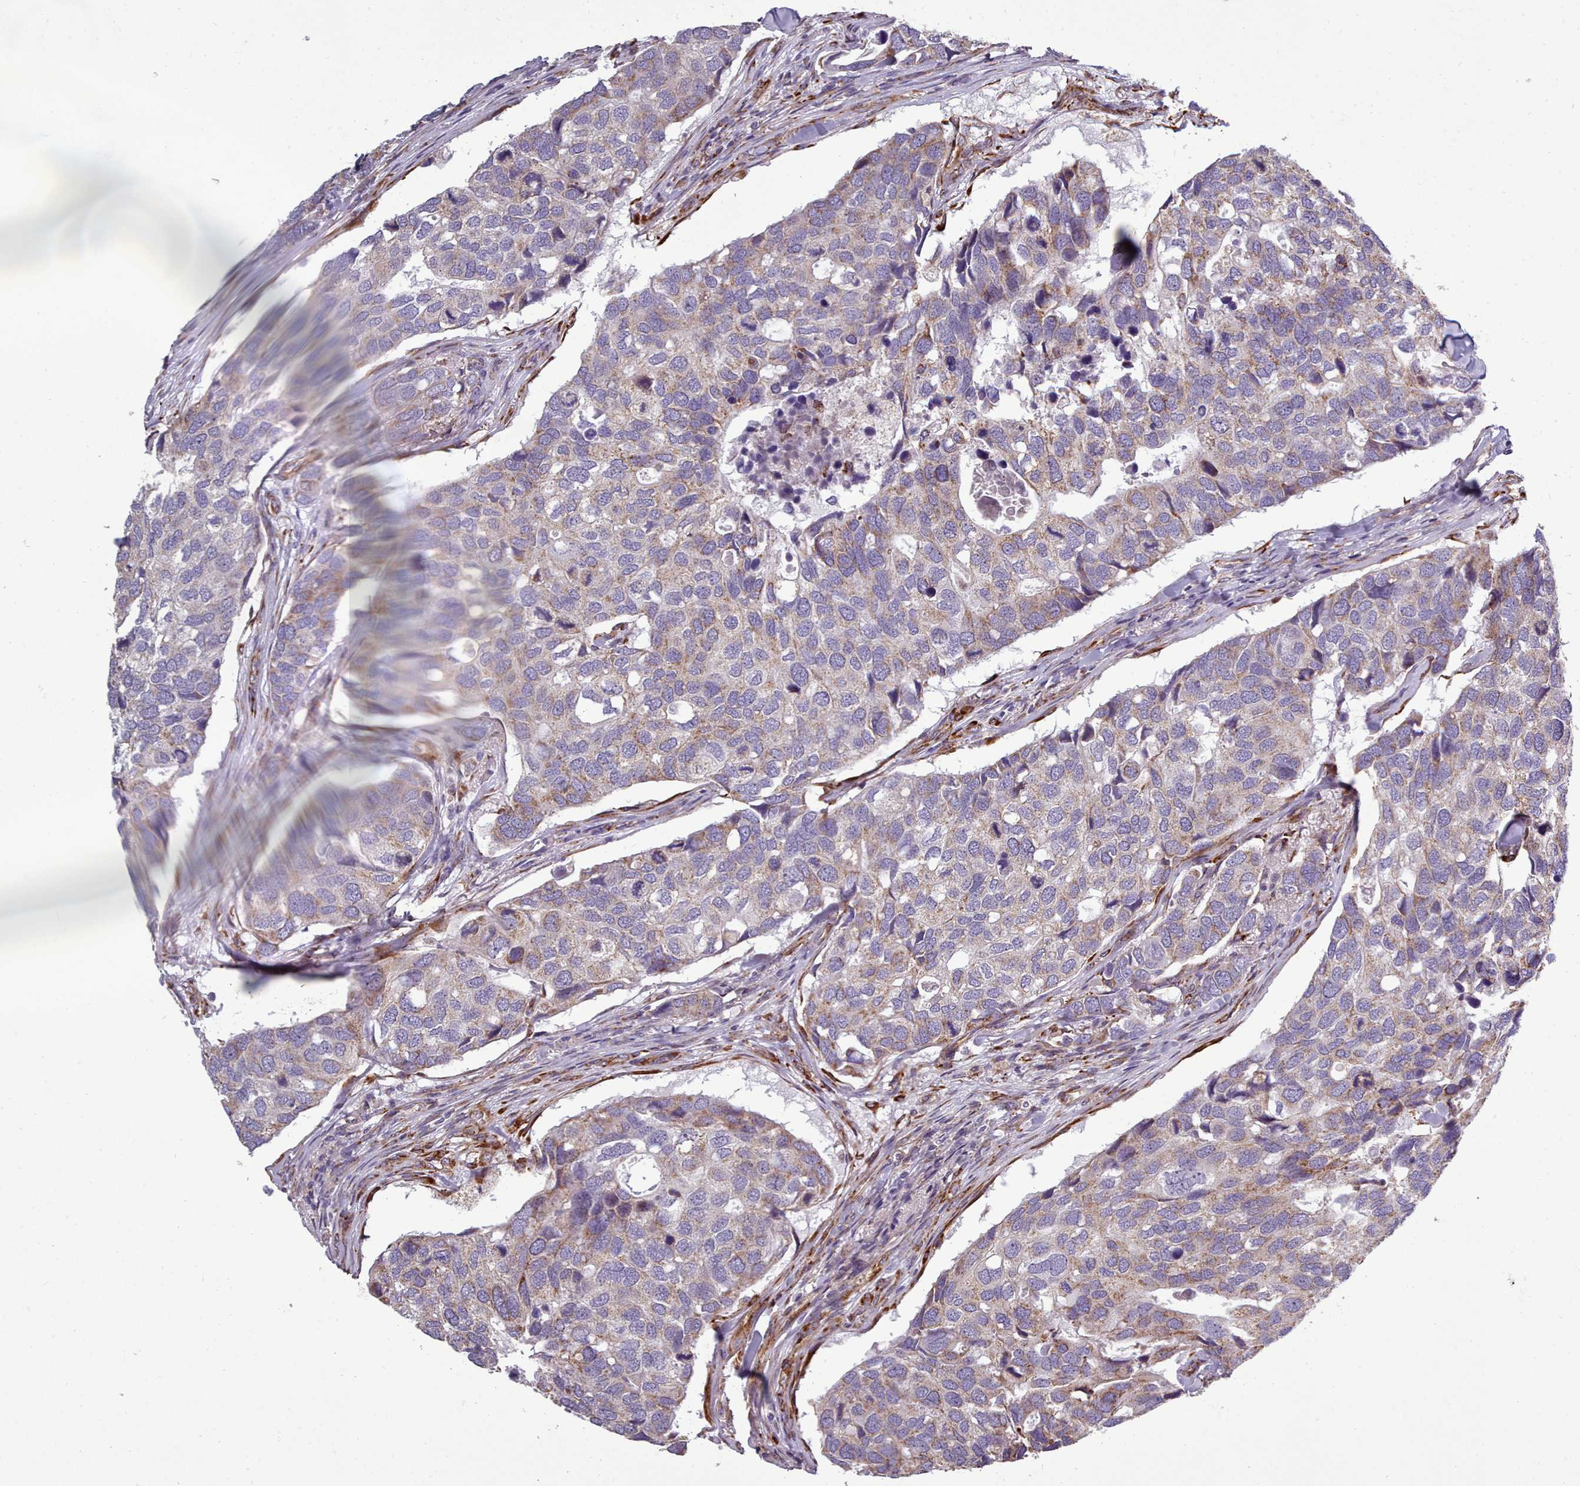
{"staining": {"intensity": "weak", "quantity": "25%-75%", "location": "cytoplasmic/membranous"}, "tissue": "breast cancer", "cell_type": "Tumor cells", "image_type": "cancer", "snomed": [{"axis": "morphology", "description": "Duct carcinoma"}, {"axis": "topography", "description": "Breast"}], "caption": "Approximately 25%-75% of tumor cells in human intraductal carcinoma (breast) show weak cytoplasmic/membranous protein positivity as visualized by brown immunohistochemical staining.", "gene": "FKBP10", "patient": {"sex": "female", "age": 83}}